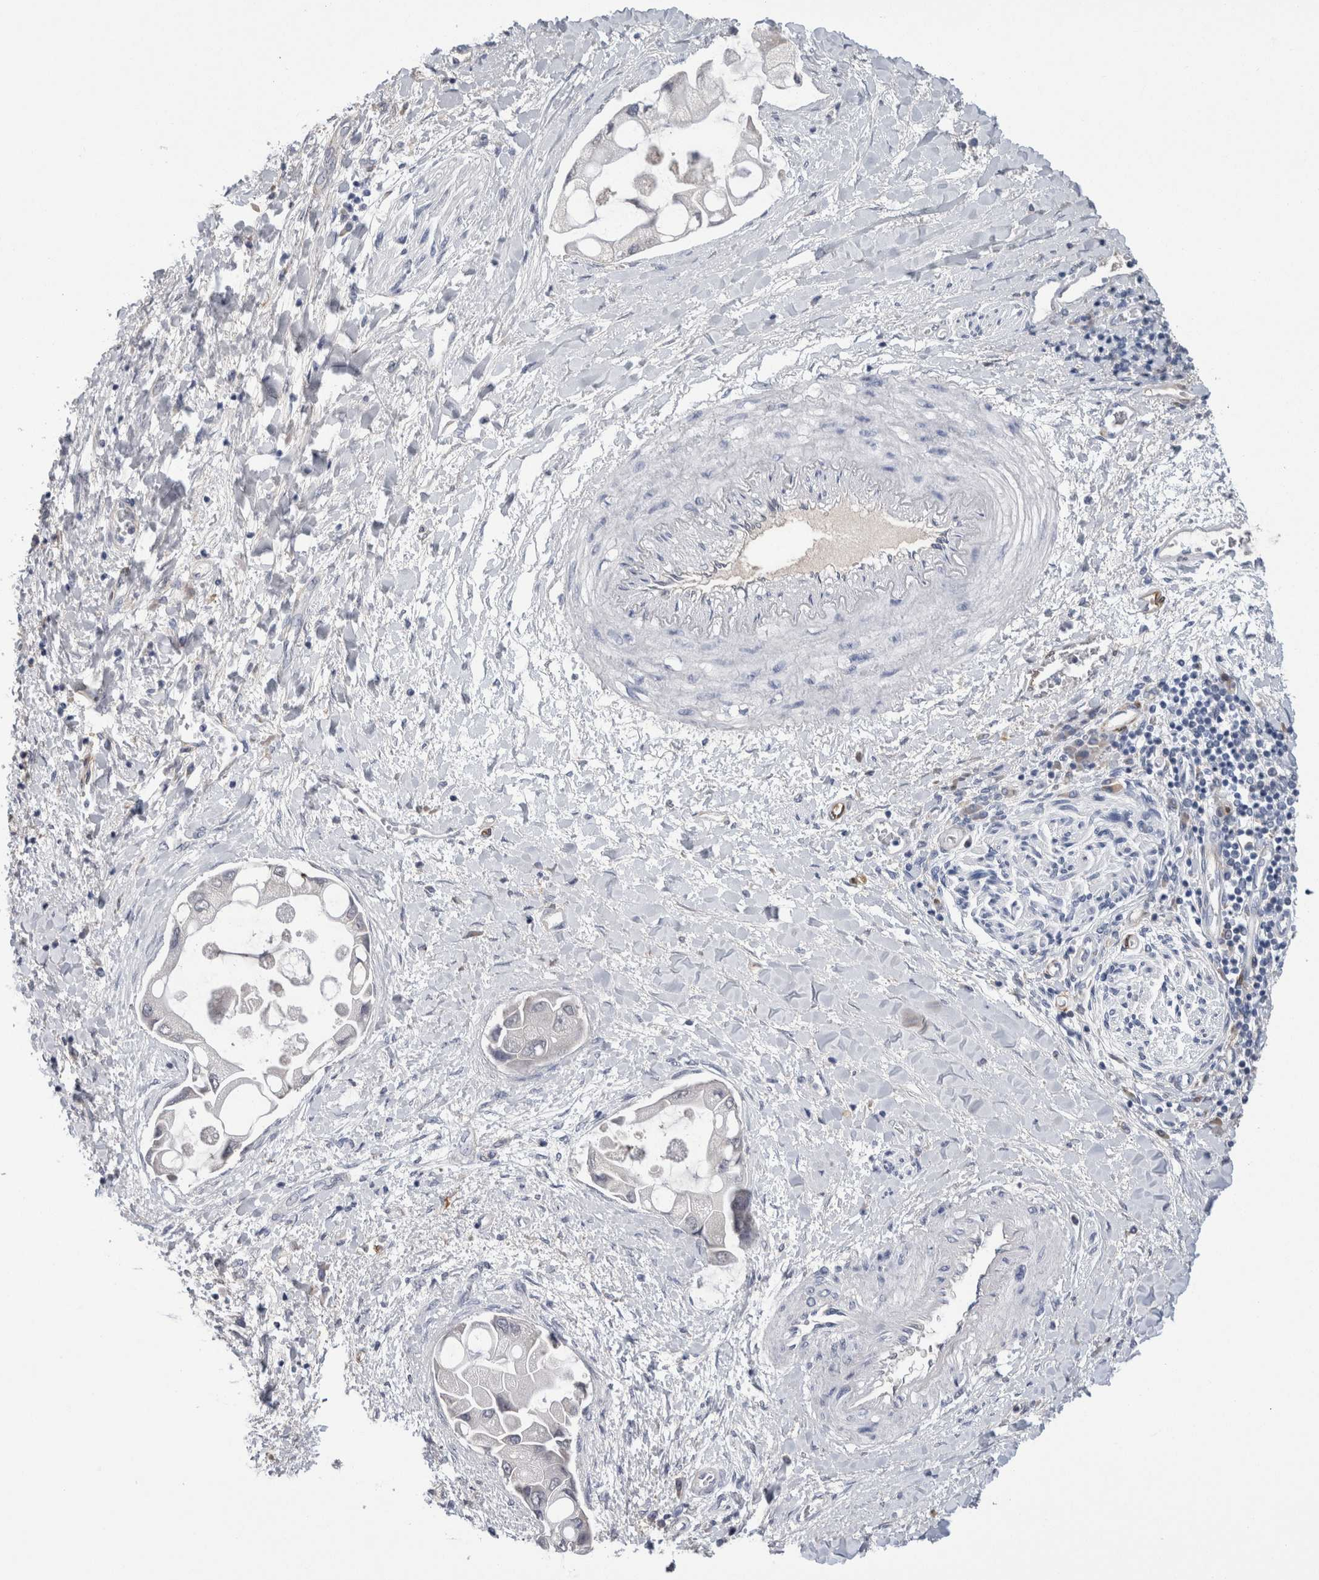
{"staining": {"intensity": "negative", "quantity": "none", "location": "none"}, "tissue": "liver cancer", "cell_type": "Tumor cells", "image_type": "cancer", "snomed": [{"axis": "morphology", "description": "Cholangiocarcinoma"}, {"axis": "topography", "description": "Liver"}], "caption": "Immunohistochemistry (IHC) micrograph of neoplastic tissue: liver cholangiocarcinoma stained with DAB (3,3'-diaminobenzidine) shows no significant protein expression in tumor cells.", "gene": "FABP4", "patient": {"sex": "male", "age": 50}}